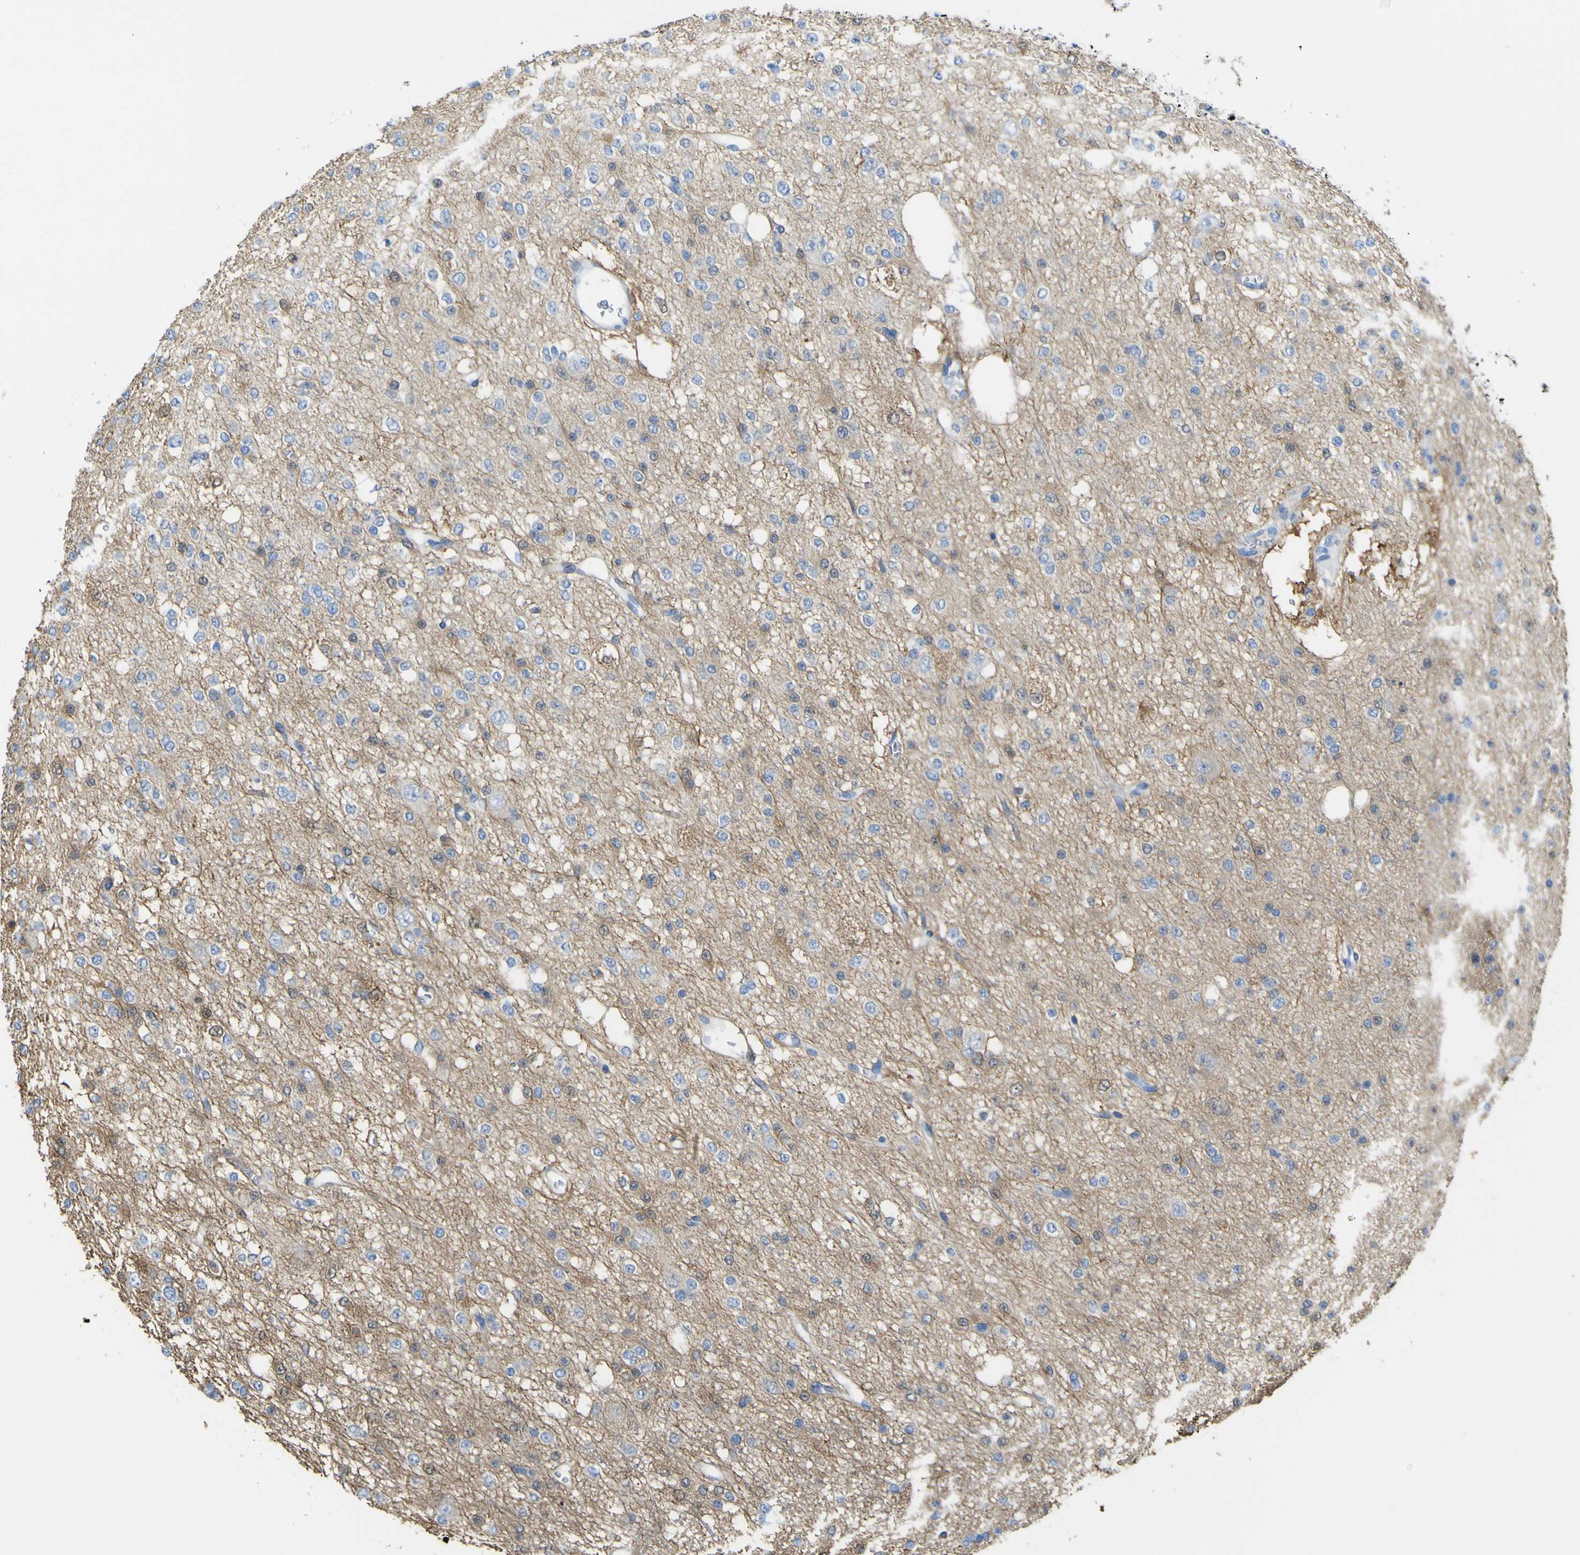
{"staining": {"intensity": "negative", "quantity": "none", "location": "none"}, "tissue": "glioma", "cell_type": "Tumor cells", "image_type": "cancer", "snomed": [{"axis": "morphology", "description": "Glioma, malignant, Low grade"}, {"axis": "topography", "description": "Brain"}], "caption": "Glioma was stained to show a protein in brown. There is no significant staining in tumor cells. (DAB immunohistochemistry (IHC), high magnification).", "gene": "ABHD3", "patient": {"sex": "male", "age": 38}}